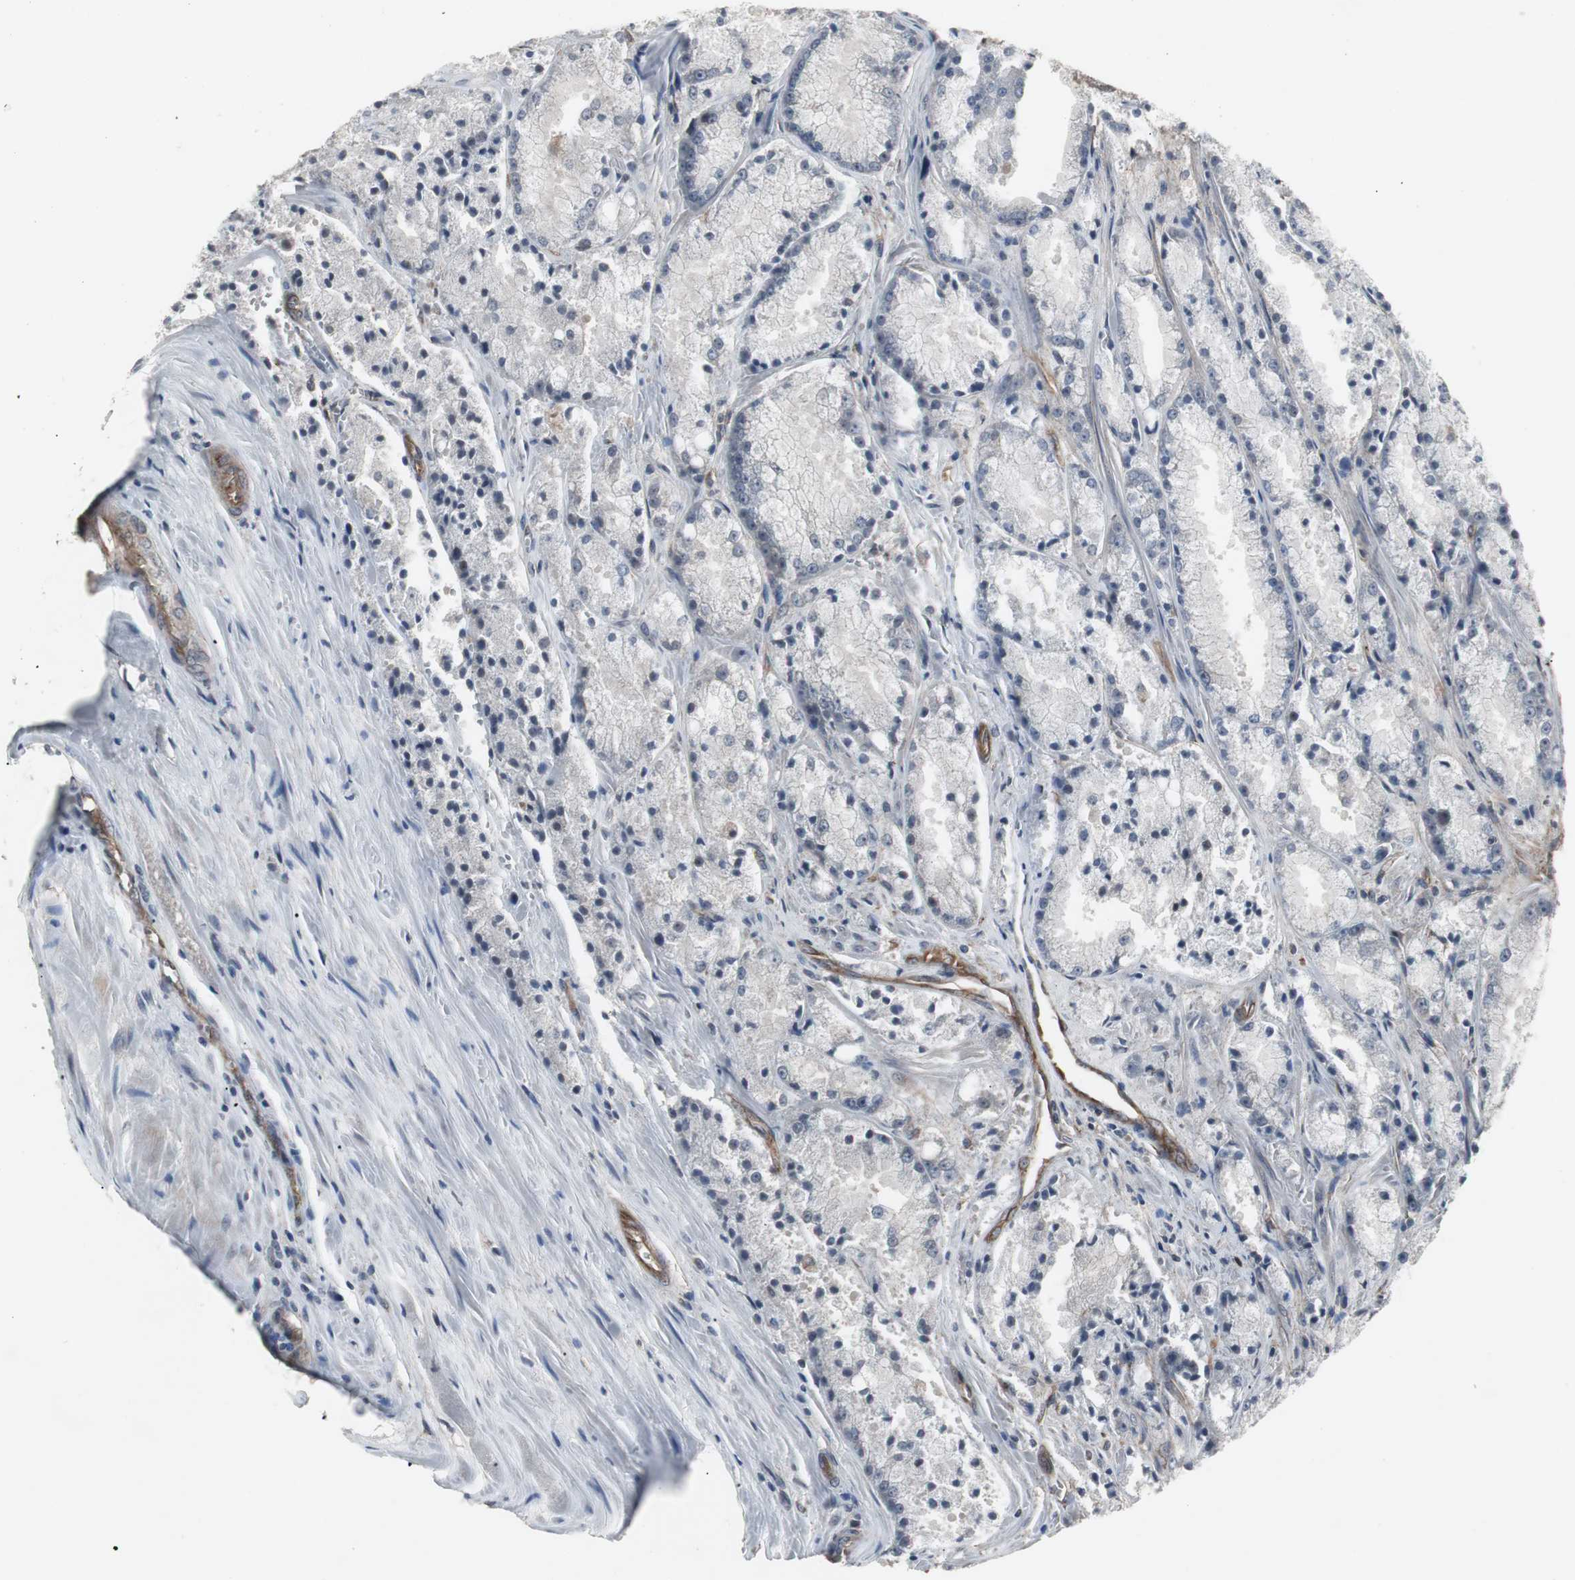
{"staining": {"intensity": "negative", "quantity": "none", "location": "none"}, "tissue": "prostate cancer", "cell_type": "Tumor cells", "image_type": "cancer", "snomed": [{"axis": "morphology", "description": "Adenocarcinoma, Low grade"}, {"axis": "topography", "description": "Prostate"}], "caption": "Histopathology image shows no significant protein expression in tumor cells of adenocarcinoma (low-grade) (prostate).", "gene": "ATP2B2", "patient": {"sex": "male", "age": 64}}